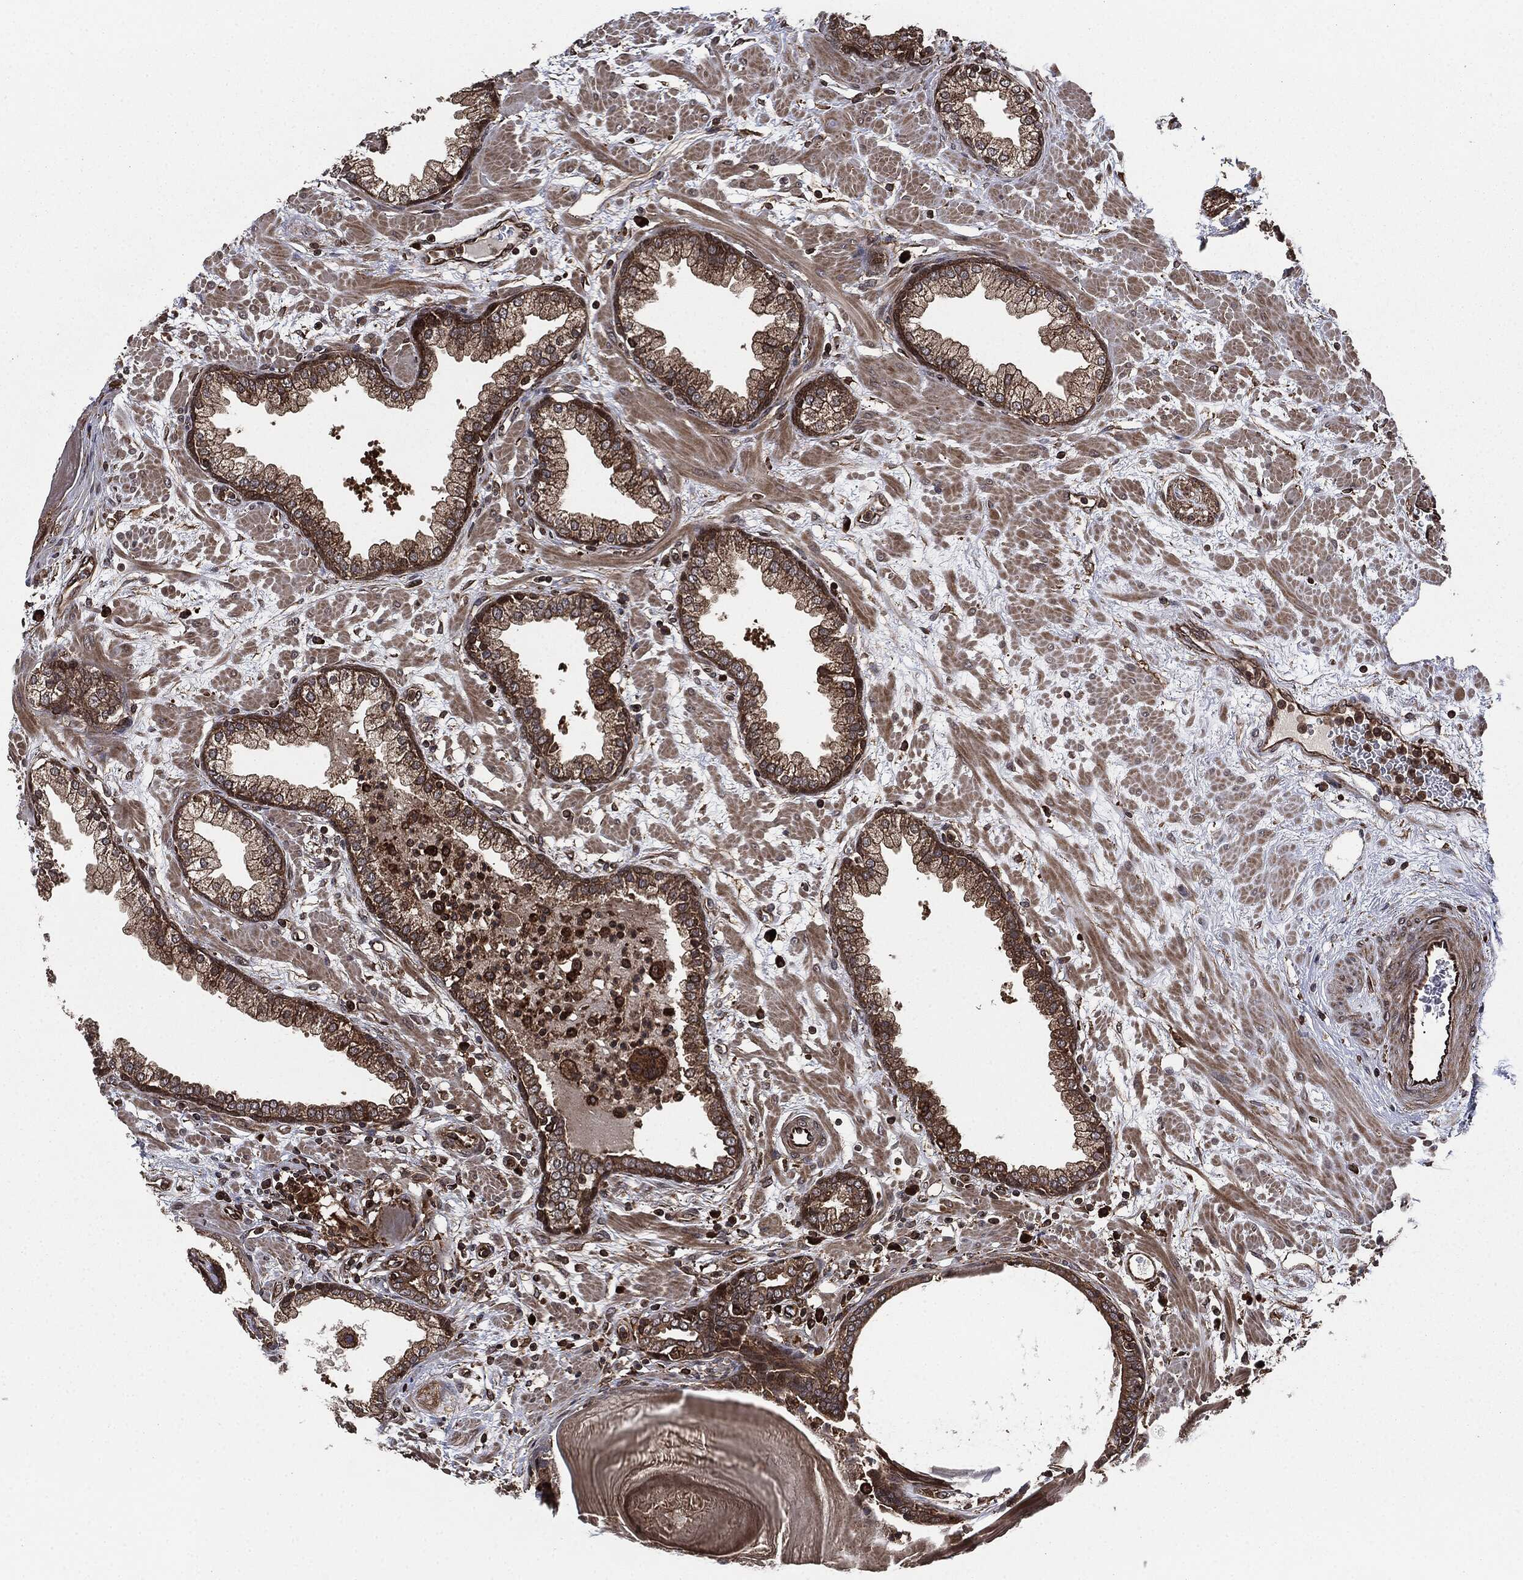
{"staining": {"intensity": "moderate", "quantity": "25%-75%", "location": "cytoplasmic/membranous"}, "tissue": "prostate", "cell_type": "Glandular cells", "image_type": "normal", "snomed": [{"axis": "morphology", "description": "Normal tissue, NOS"}, {"axis": "topography", "description": "Prostate"}], "caption": "IHC photomicrograph of benign prostate: human prostate stained using immunohistochemistry demonstrates medium levels of moderate protein expression localized specifically in the cytoplasmic/membranous of glandular cells, appearing as a cytoplasmic/membranous brown color.", "gene": "RAP1GDS1", "patient": {"sex": "male", "age": 63}}